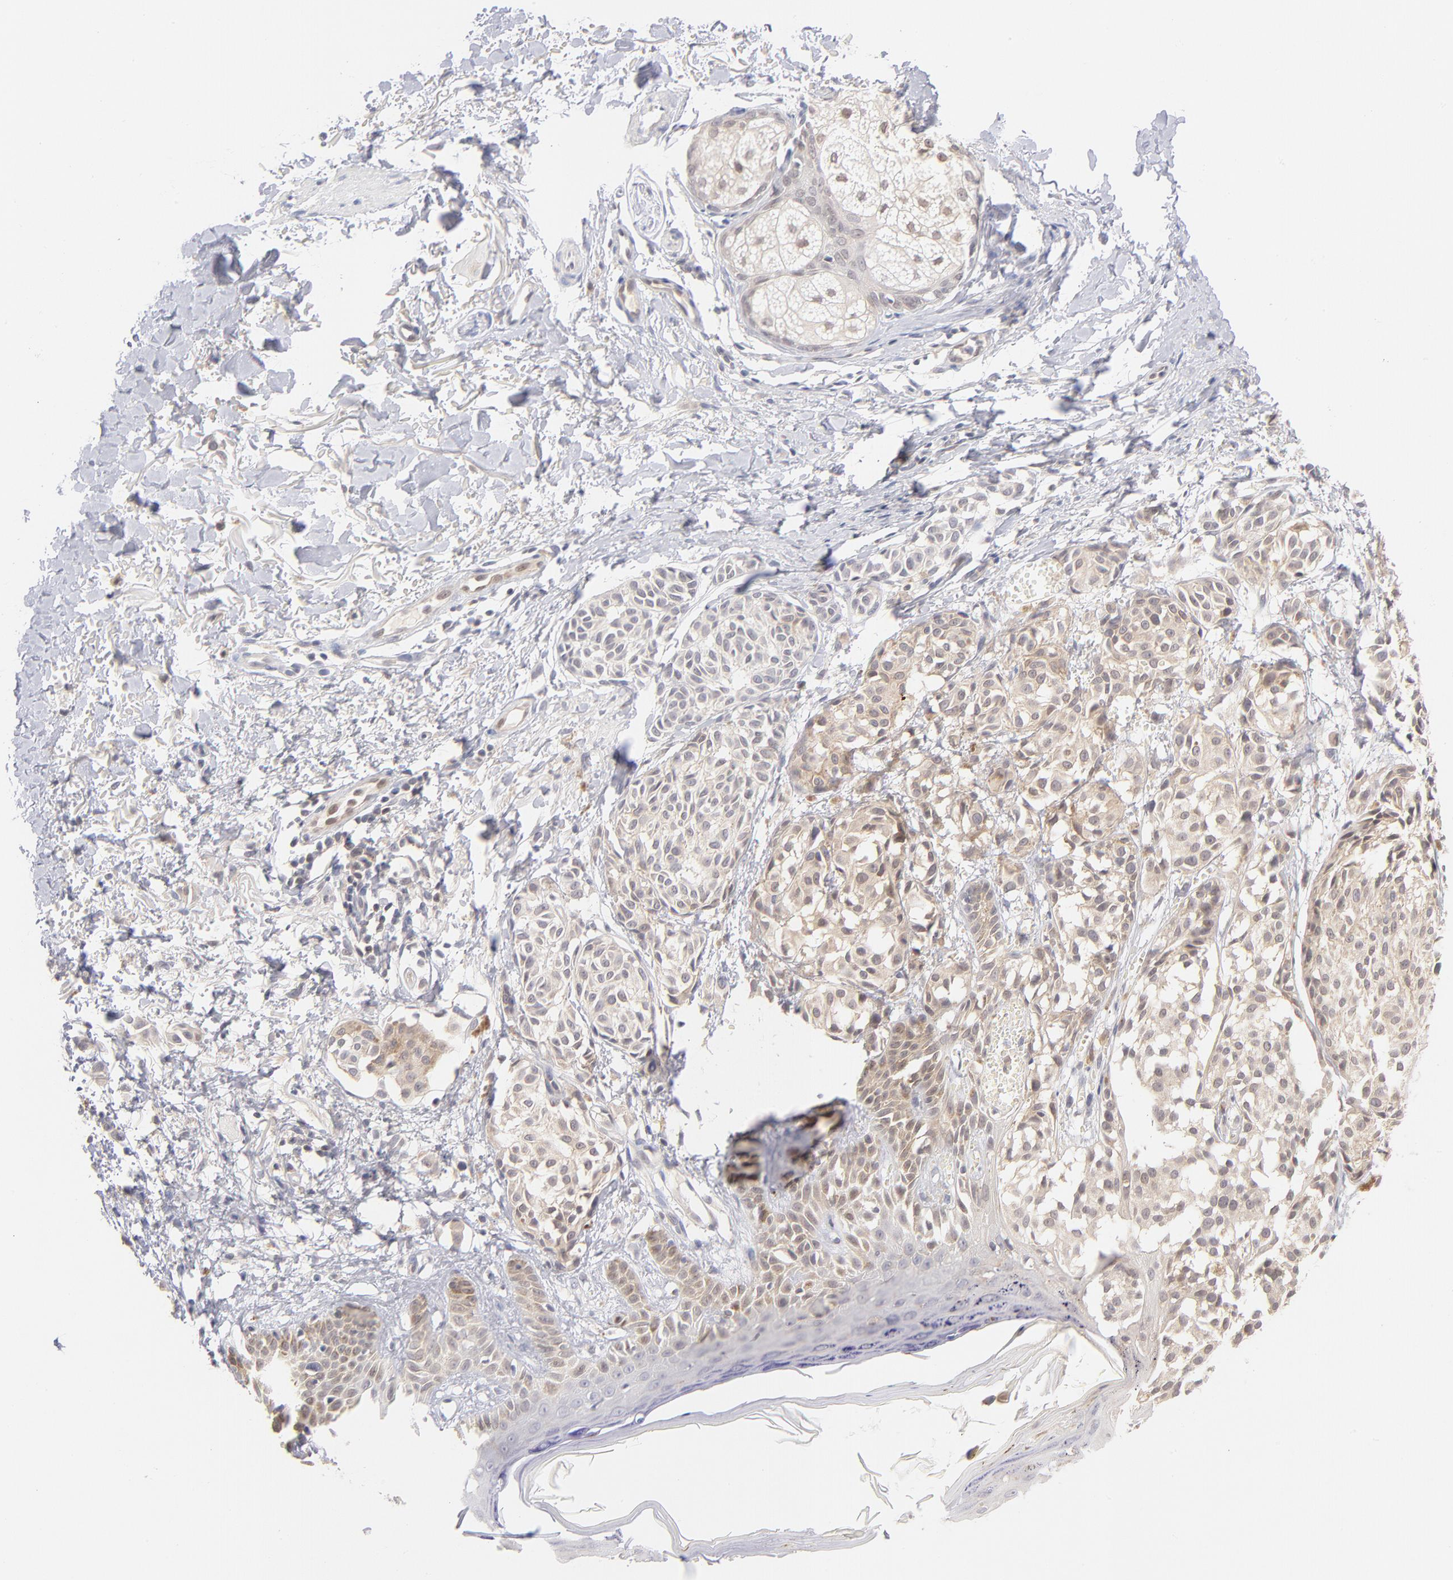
{"staining": {"intensity": "weak", "quantity": ">75%", "location": "cytoplasmic/membranous"}, "tissue": "melanoma", "cell_type": "Tumor cells", "image_type": "cancer", "snomed": [{"axis": "morphology", "description": "Malignant melanoma, NOS"}, {"axis": "topography", "description": "Skin"}], "caption": "Immunohistochemistry image of neoplastic tissue: human malignant melanoma stained using IHC demonstrates low levels of weak protein expression localized specifically in the cytoplasmic/membranous of tumor cells, appearing as a cytoplasmic/membranous brown color.", "gene": "CASP6", "patient": {"sex": "male", "age": 76}}